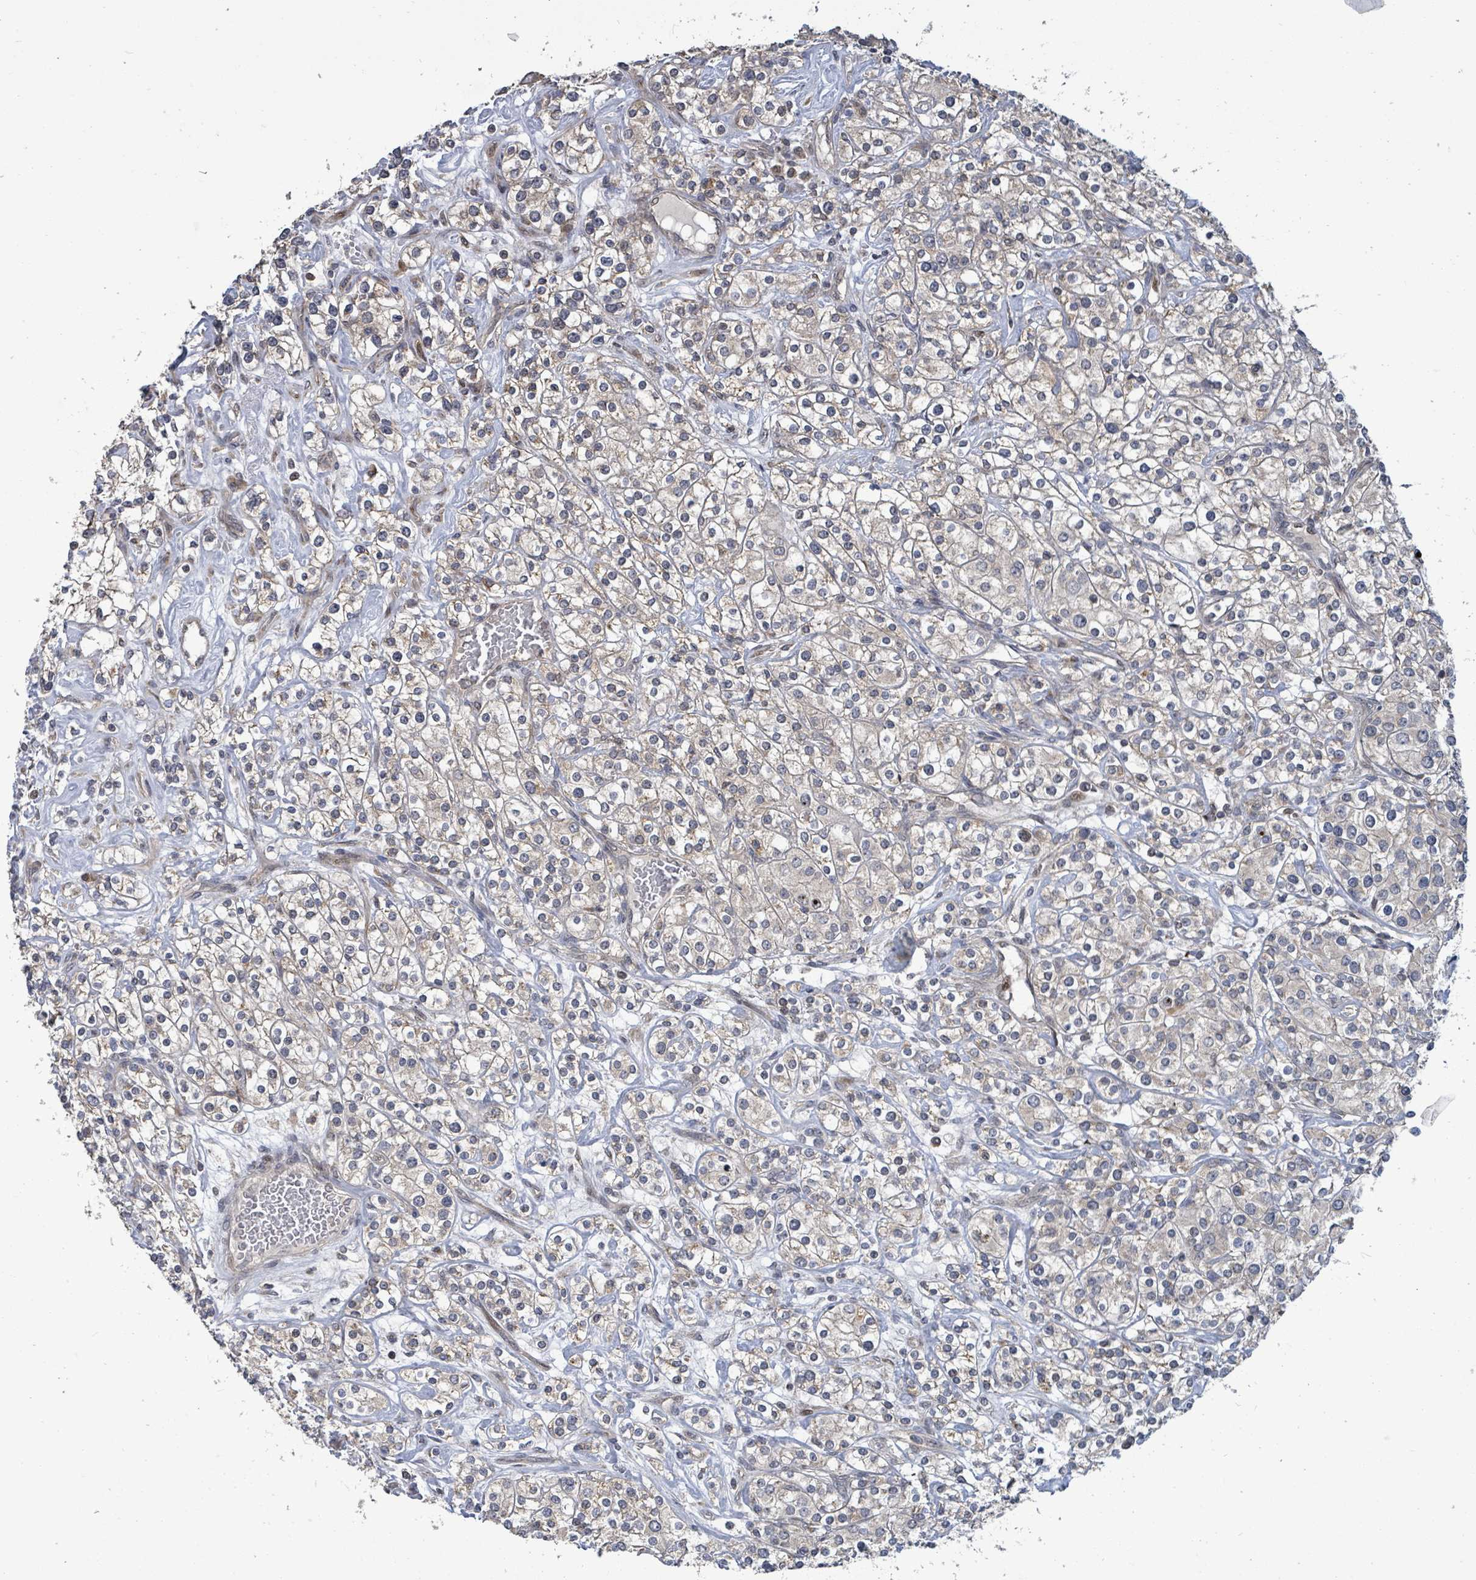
{"staining": {"intensity": "weak", "quantity": "<25%", "location": "cytoplasmic/membranous"}, "tissue": "renal cancer", "cell_type": "Tumor cells", "image_type": "cancer", "snomed": [{"axis": "morphology", "description": "Adenocarcinoma, NOS"}, {"axis": "topography", "description": "Kidney"}], "caption": "This histopathology image is of renal adenocarcinoma stained with immunohistochemistry (IHC) to label a protein in brown with the nuclei are counter-stained blue. There is no expression in tumor cells.", "gene": "COQ6", "patient": {"sex": "male", "age": 77}}